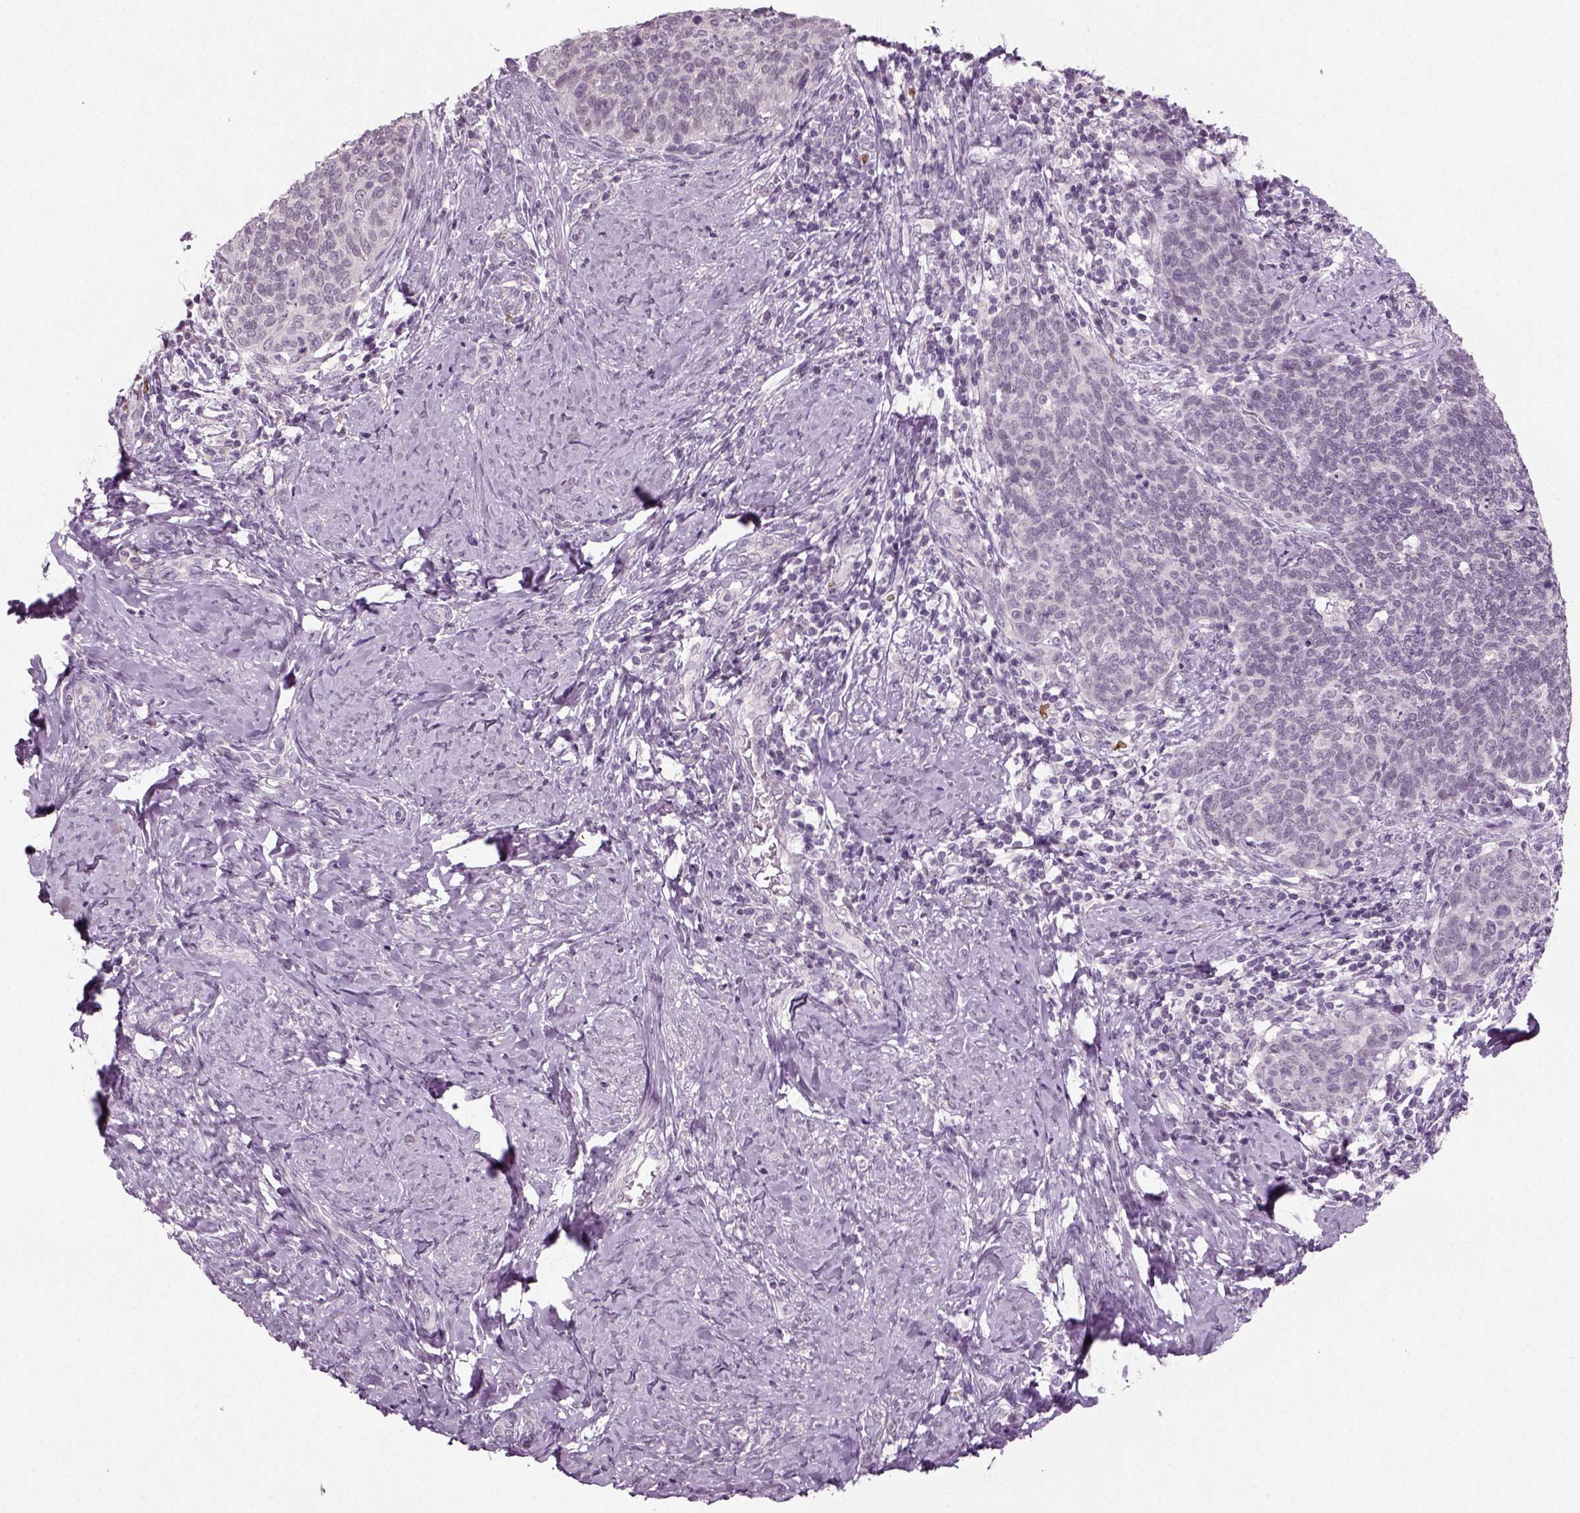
{"staining": {"intensity": "negative", "quantity": "none", "location": "none"}, "tissue": "cervical cancer", "cell_type": "Tumor cells", "image_type": "cancer", "snomed": [{"axis": "morphology", "description": "Normal tissue, NOS"}, {"axis": "morphology", "description": "Squamous cell carcinoma, NOS"}, {"axis": "topography", "description": "Cervix"}], "caption": "Micrograph shows no significant protein staining in tumor cells of squamous cell carcinoma (cervical).", "gene": "SYNGAP1", "patient": {"sex": "female", "age": 39}}